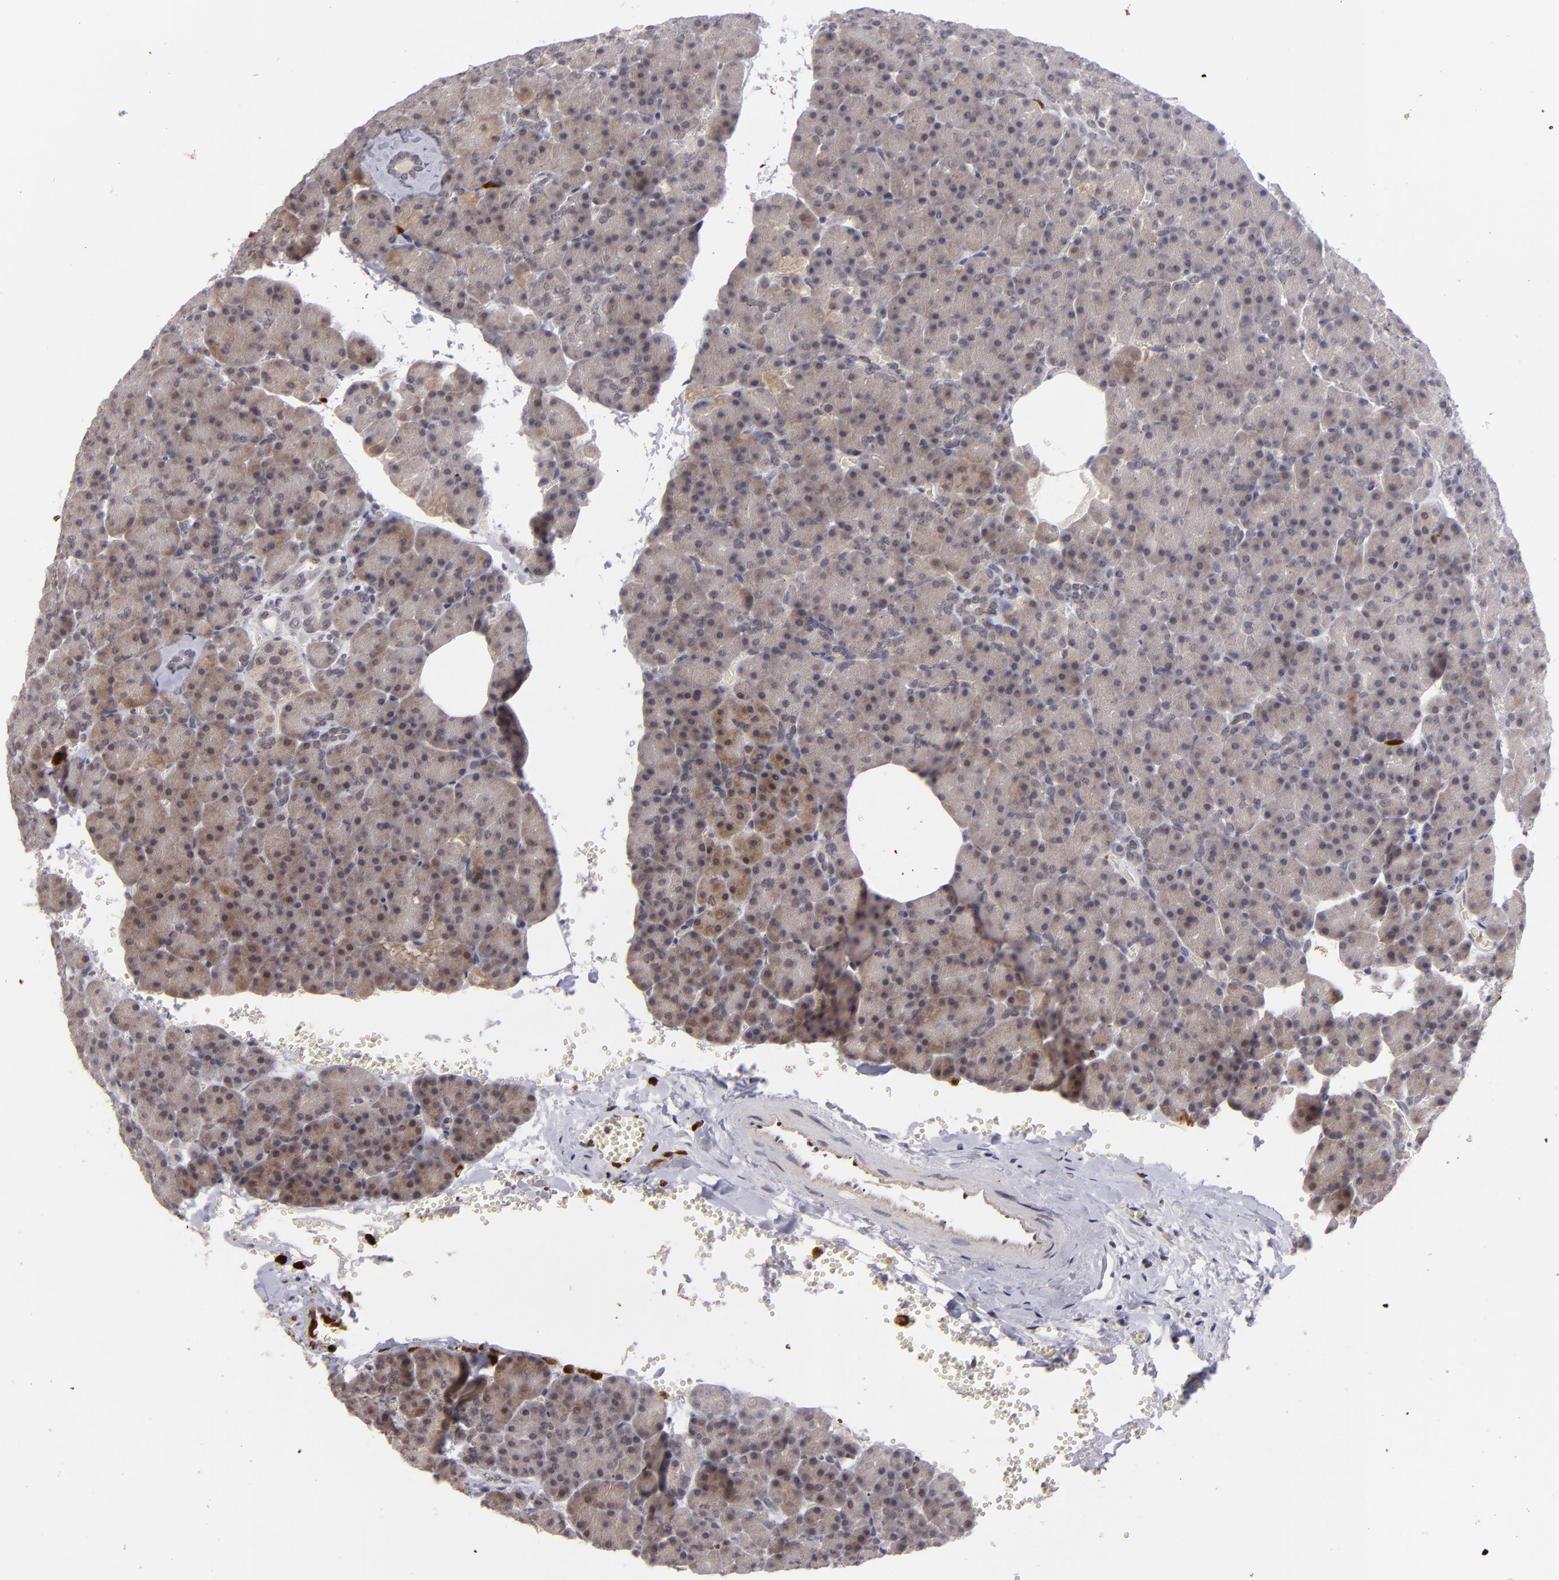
{"staining": {"intensity": "weak", "quantity": ">75%", "location": "cytoplasmic/membranous"}, "tissue": "pancreas", "cell_type": "Exocrine glandular cells", "image_type": "normal", "snomed": [{"axis": "morphology", "description": "Normal tissue, NOS"}, {"axis": "topography", "description": "Pancreas"}], "caption": "Benign pancreas was stained to show a protein in brown. There is low levels of weak cytoplasmic/membranous staining in about >75% of exocrine glandular cells. The protein is shown in brown color, while the nuclei are stained blue.", "gene": "RXRG", "patient": {"sex": "female", "age": 35}}